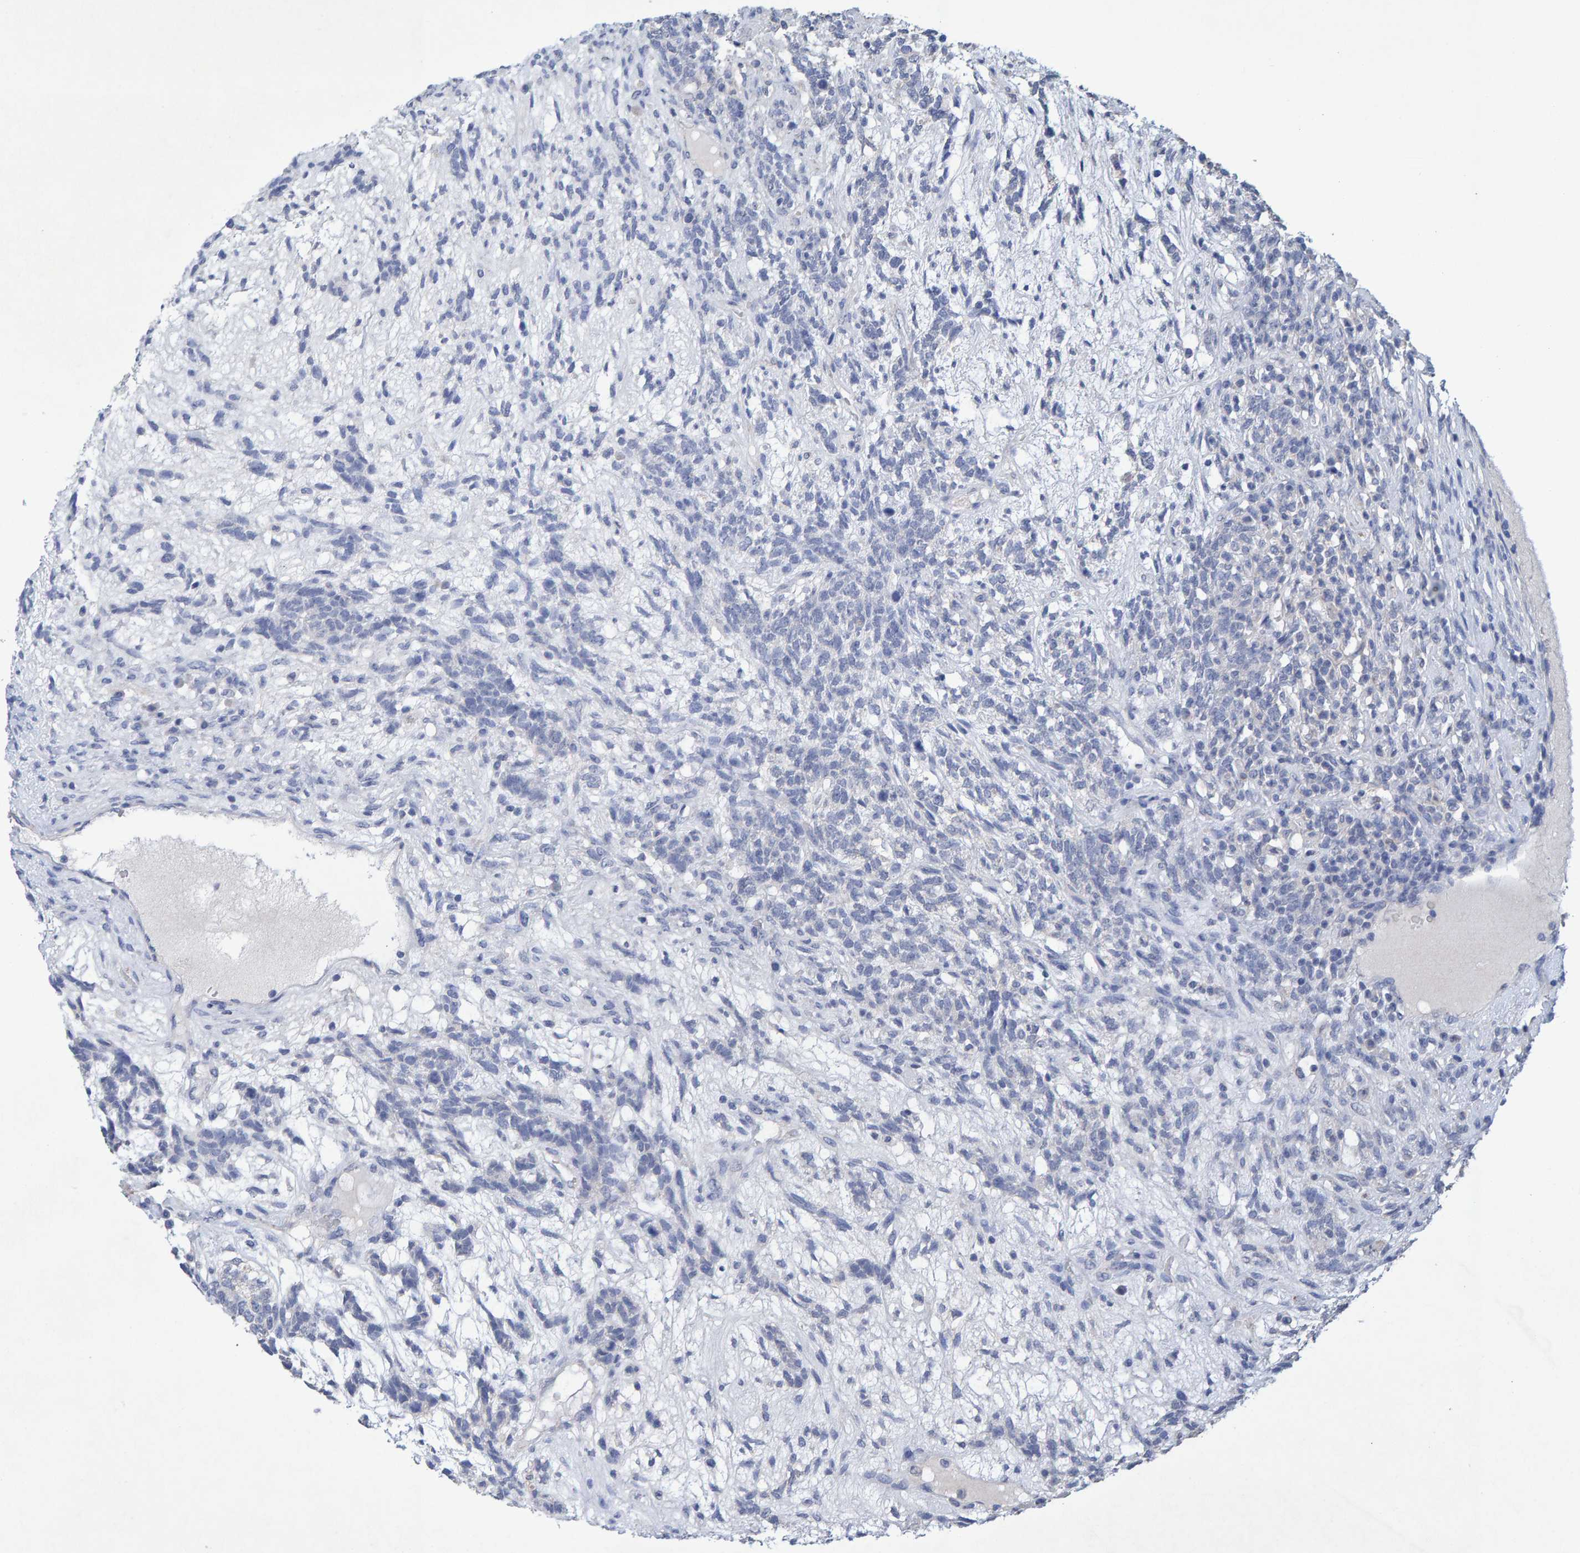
{"staining": {"intensity": "negative", "quantity": "none", "location": "none"}, "tissue": "testis cancer", "cell_type": "Tumor cells", "image_type": "cancer", "snomed": [{"axis": "morphology", "description": "Seminoma, NOS"}, {"axis": "topography", "description": "Testis"}], "caption": "High magnification brightfield microscopy of testis cancer (seminoma) stained with DAB (brown) and counterstained with hematoxylin (blue): tumor cells show no significant staining.", "gene": "CTH", "patient": {"sex": "male", "age": 28}}